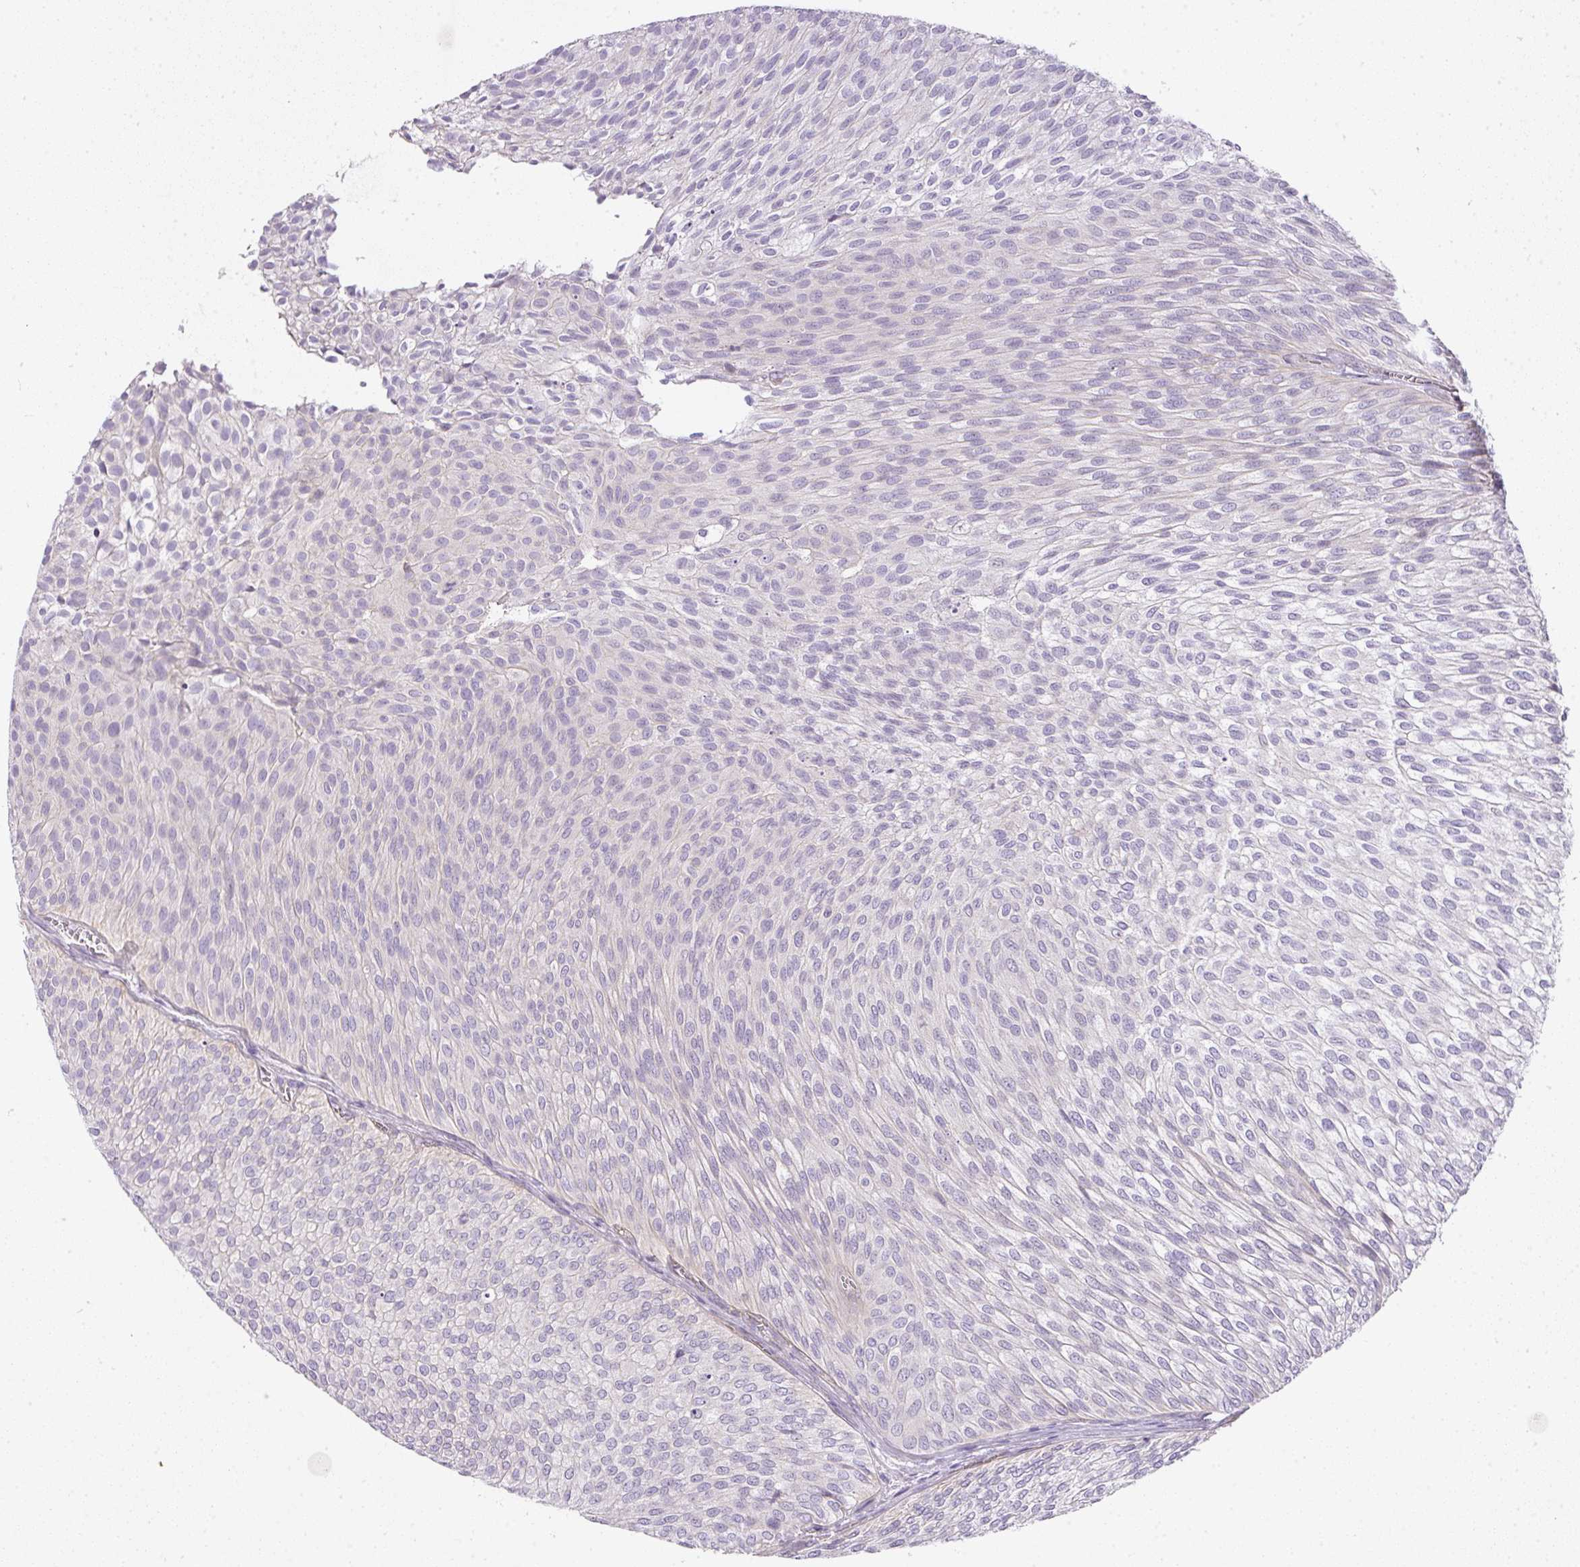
{"staining": {"intensity": "negative", "quantity": "none", "location": "none"}, "tissue": "urothelial cancer", "cell_type": "Tumor cells", "image_type": "cancer", "snomed": [{"axis": "morphology", "description": "Urothelial carcinoma, Low grade"}, {"axis": "topography", "description": "Urinary bladder"}], "caption": "An IHC photomicrograph of urothelial carcinoma (low-grade) is shown. There is no staining in tumor cells of urothelial carcinoma (low-grade).", "gene": "RAX2", "patient": {"sex": "male", "age": 91}}